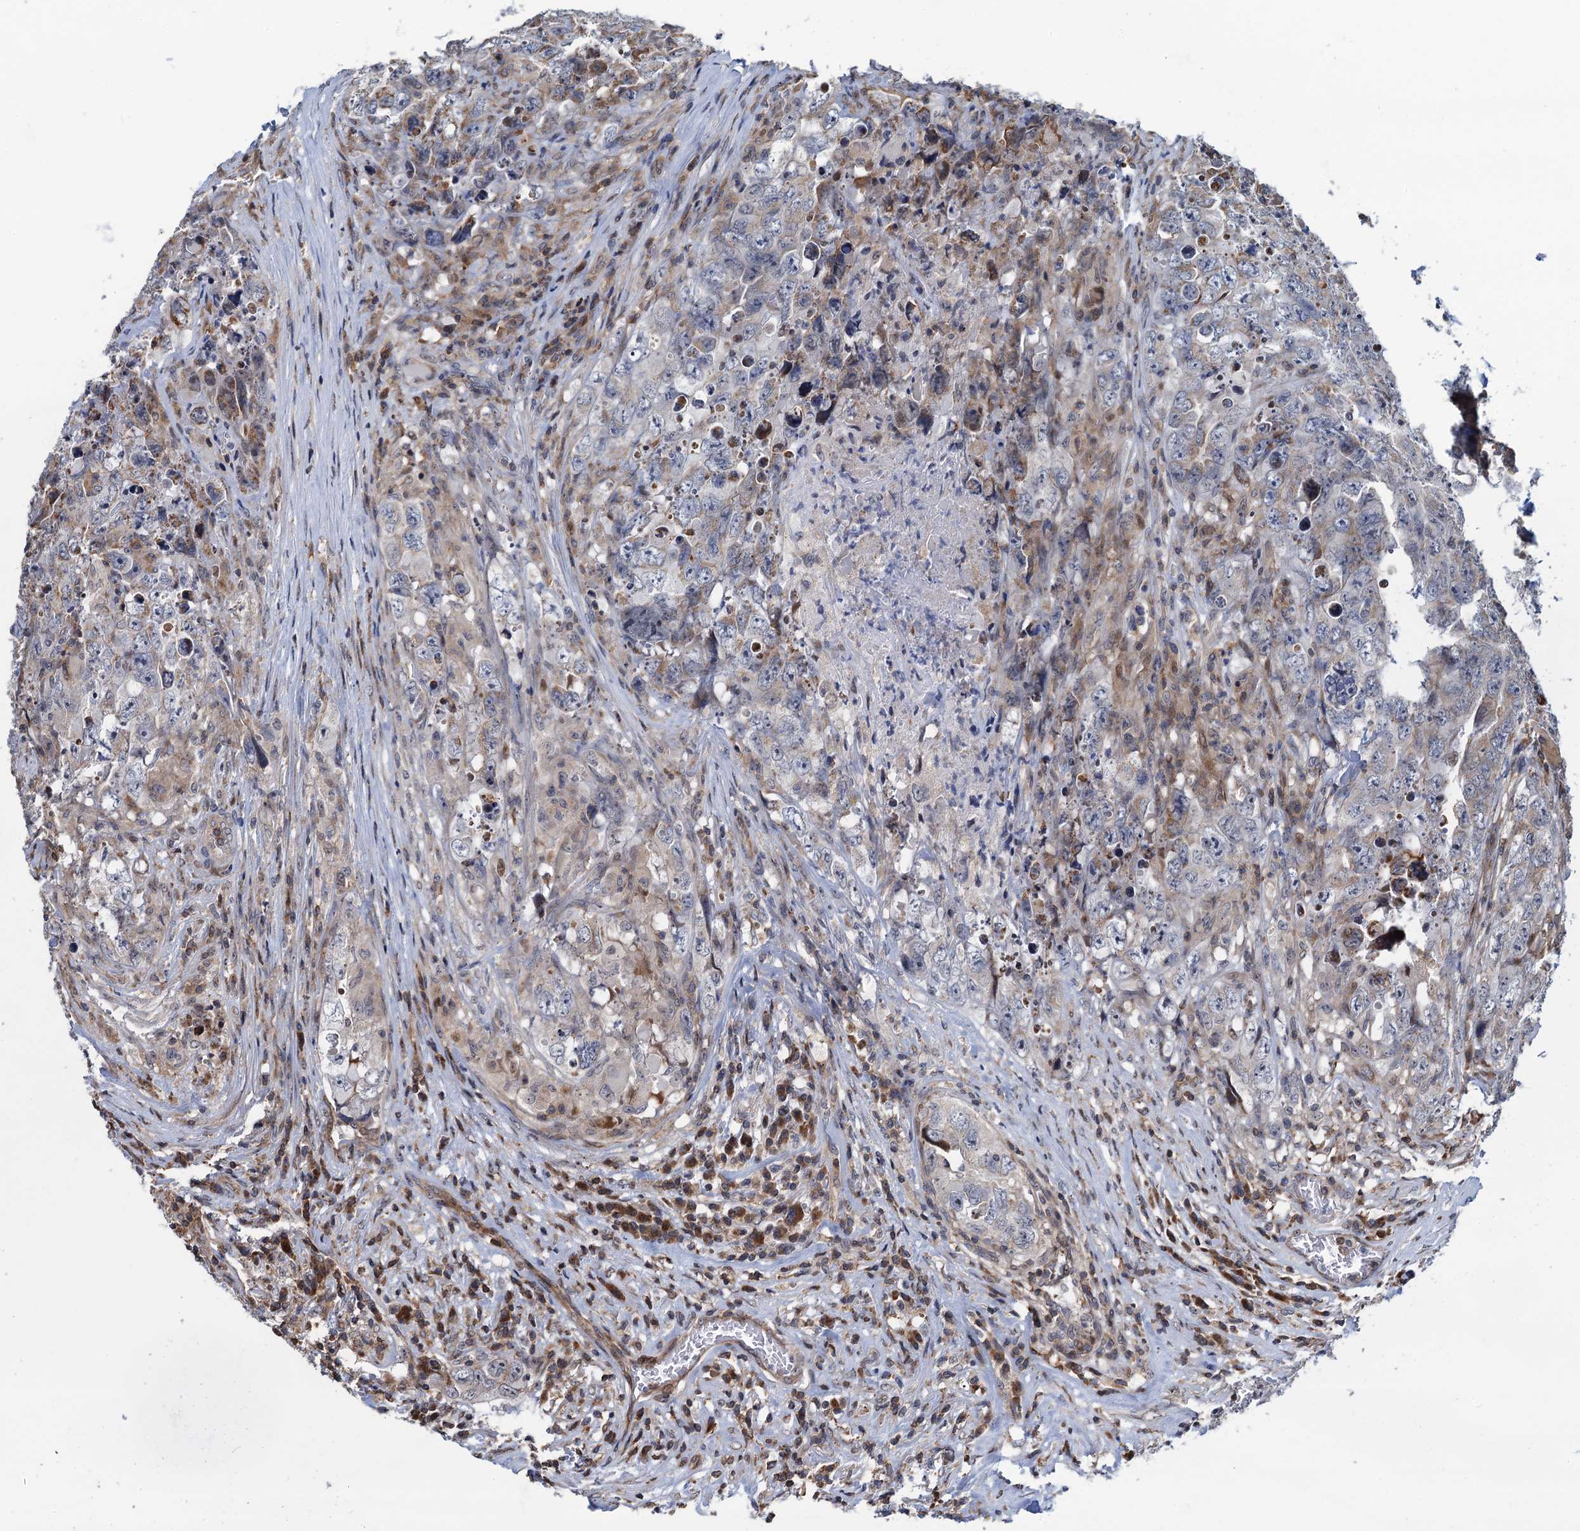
{"staining": {"intensity": "weak", "quantity": "<25%", "location": "cytoplasmic/membranous"}, "tissue": "testis cancer", "cell_type": "Tumor cells", "image_type": "cancer", "snomed": [{"axis": "morphology", "description": "Seminoma, NOS"}, {"axis": "morphology", "description": "Carcinoma, Embryonal, NOS"}, {"axis": "topography", "description": "Testis"}], "caption": "An image of human testis cancer (seminoma) is negative for staining in tumor cells. (DAB immunohistochemistry (IHC) with hematoxylin counter stain).", "gene": "CCDC102A", "patient": {"sex": "male", "age": 43}}